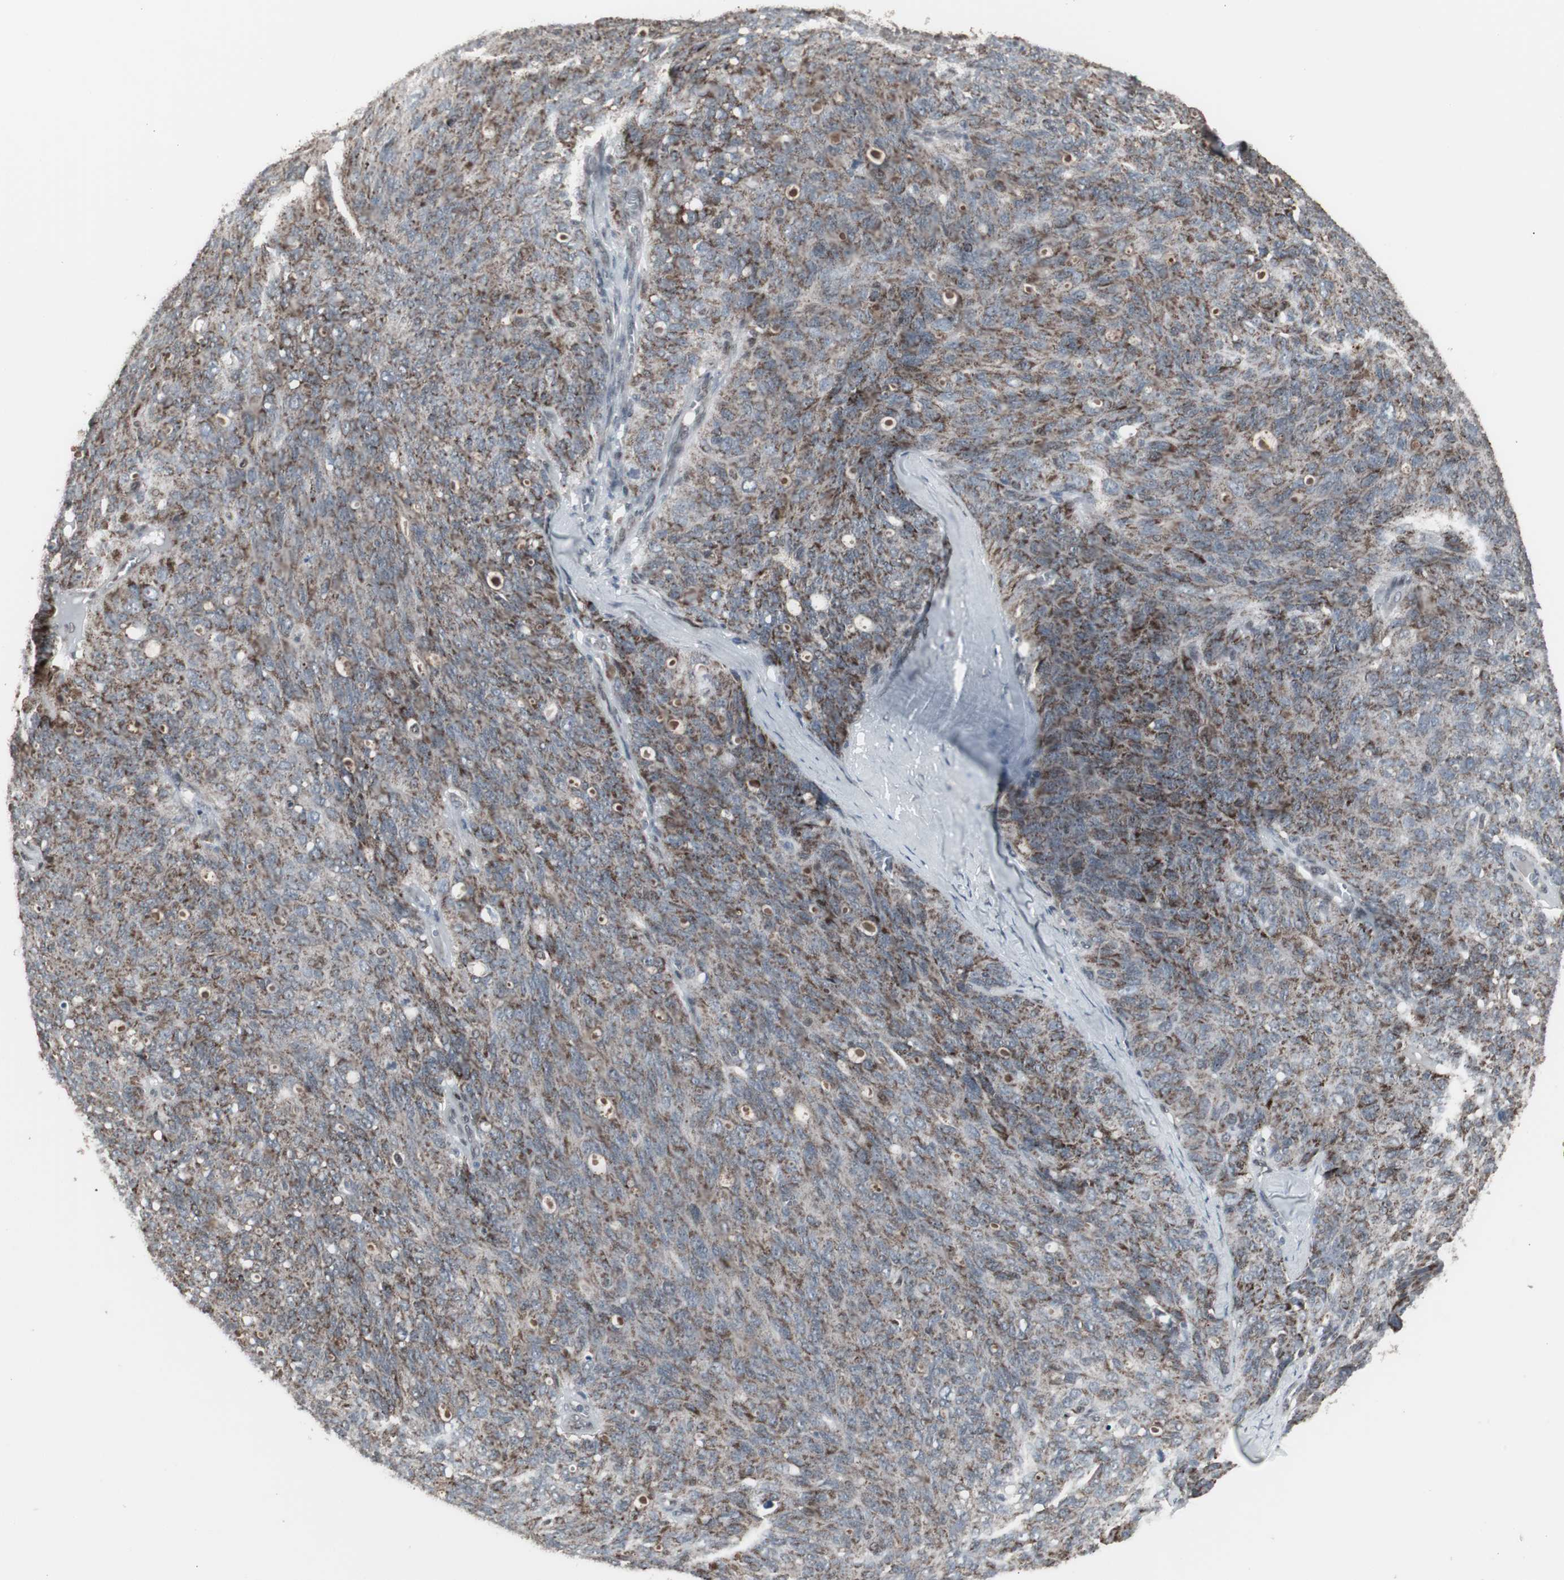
{"staining": {"intensity": "moderate", "quantity": "25%-75%", "location": "cytoplasmic/membranous"}, "tissue": "ovarian cancer", "cell_type": "Tumor cells", "image_type": "cancer", "snomed": [{"axis": "morphology", "description": "Carcinoma, endometroid"}, {"axis": "topography", "description": "Ovary"}], "caption": "Ovarian cancer (endometroid carcinoma) was stained to show a protein in brown. There is medium levels of moderate cytoplasmic/membranous positivity in about 25%-75% of tumor cells.", "gene": "RXRA", "patient": {"sex": "female", "age": 60}}